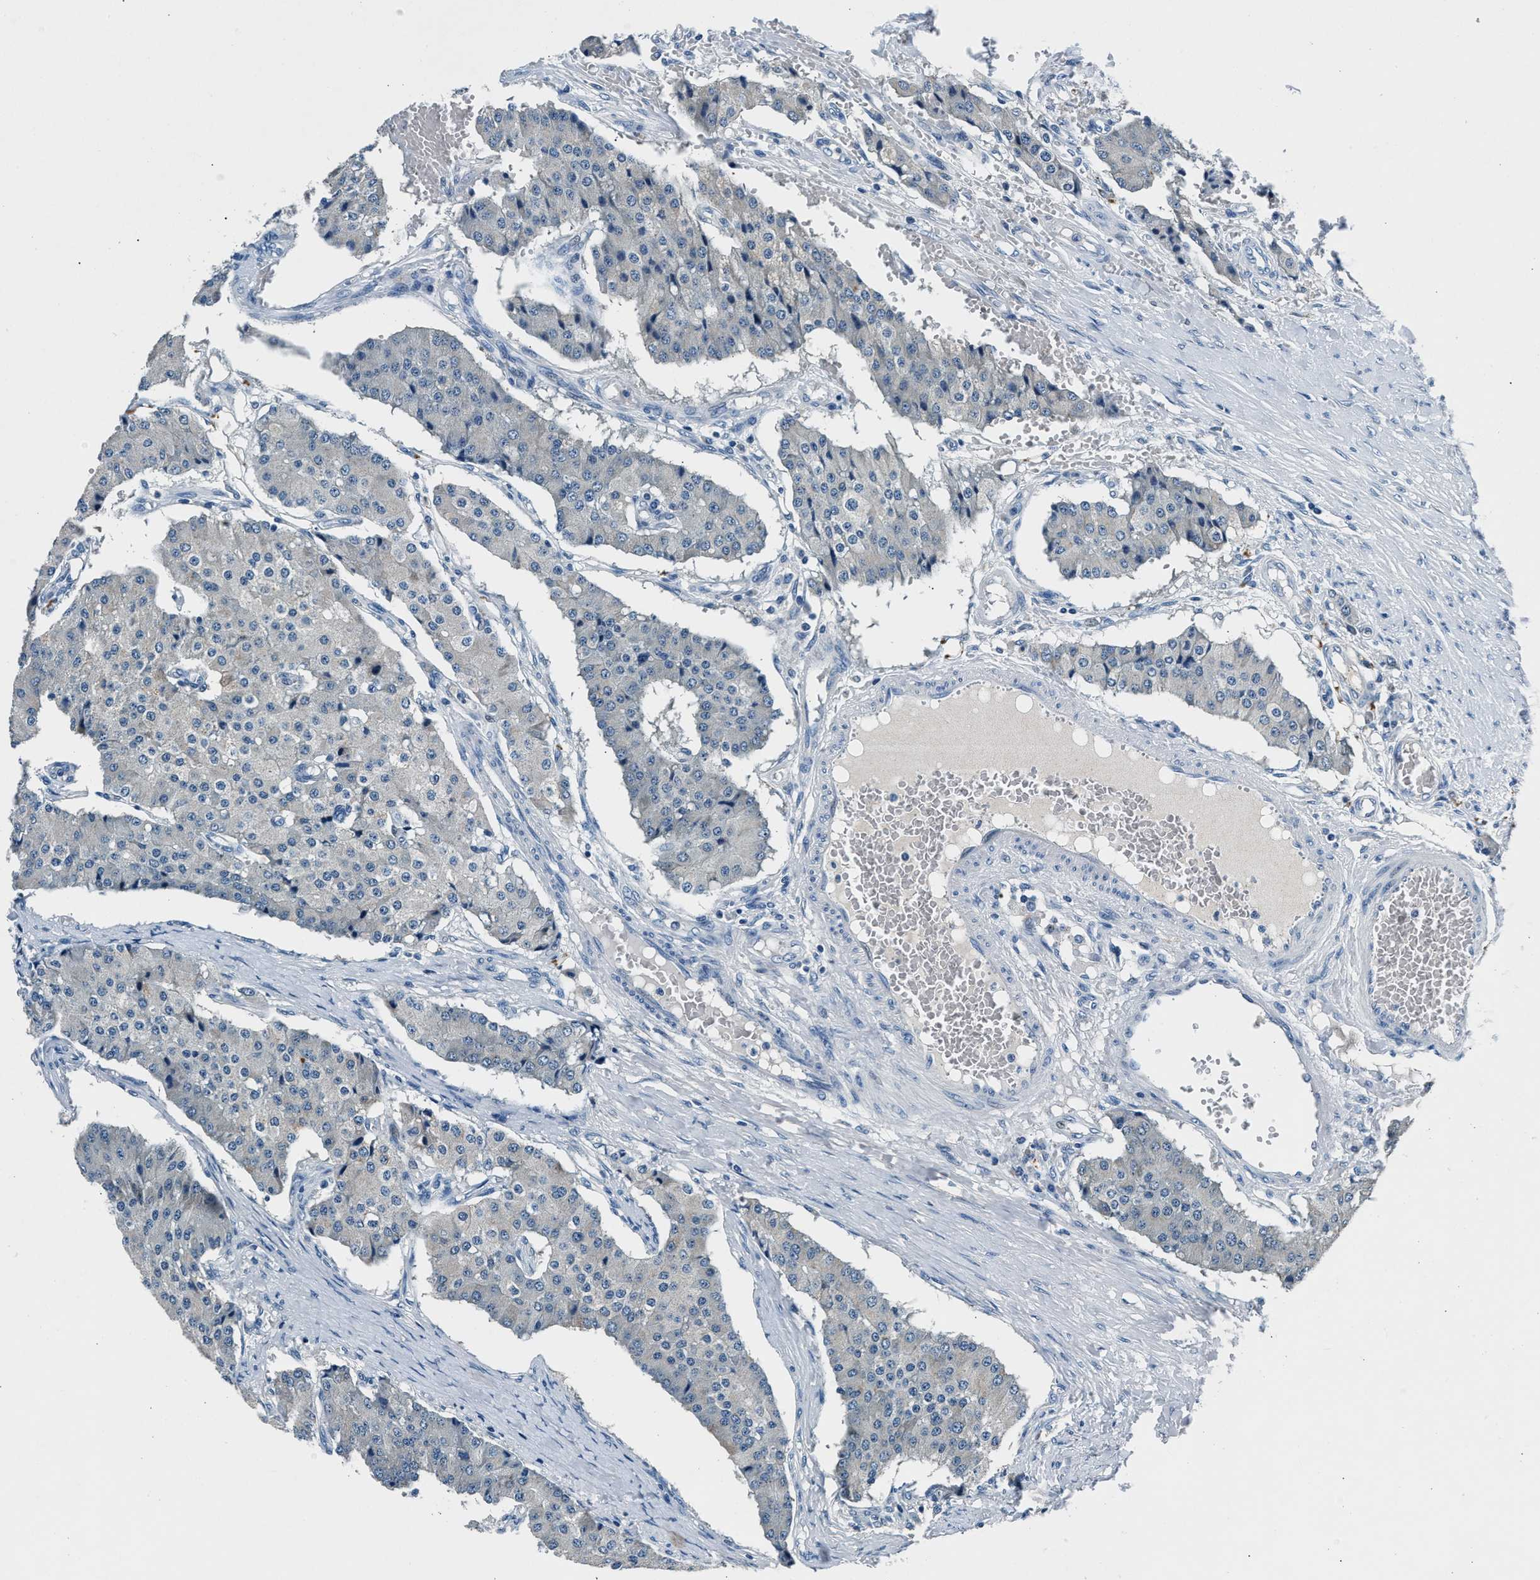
{"staining": {"intensity": "negative", "quantity": "none", "location": "none"}, "tissue": "carcinoid", "cell_type": "Tumor cells", "image_type": "cancer", "snomed": [{"axis": "morphology", "description": "Carcinoid, malignant, NOS"}, {"axis": "topography", "description": "Colon"}], "caption": "High magnification brightfield microscopy of malignant carcinoid stained with DAB (3,3'-diaminobenzidine) (brown) and counterstained with hematoxylin (blue): tumor cells show no significant expression. Brightfield microscopy of immunohistochemistry (IHC) stained with DAB (3,3'-diaminobenzidine) (brown) and hematoxylin (blue), captured at high magnification.", "gene": "DENND6B", "patient": {"sex": "female", "age": 52}}